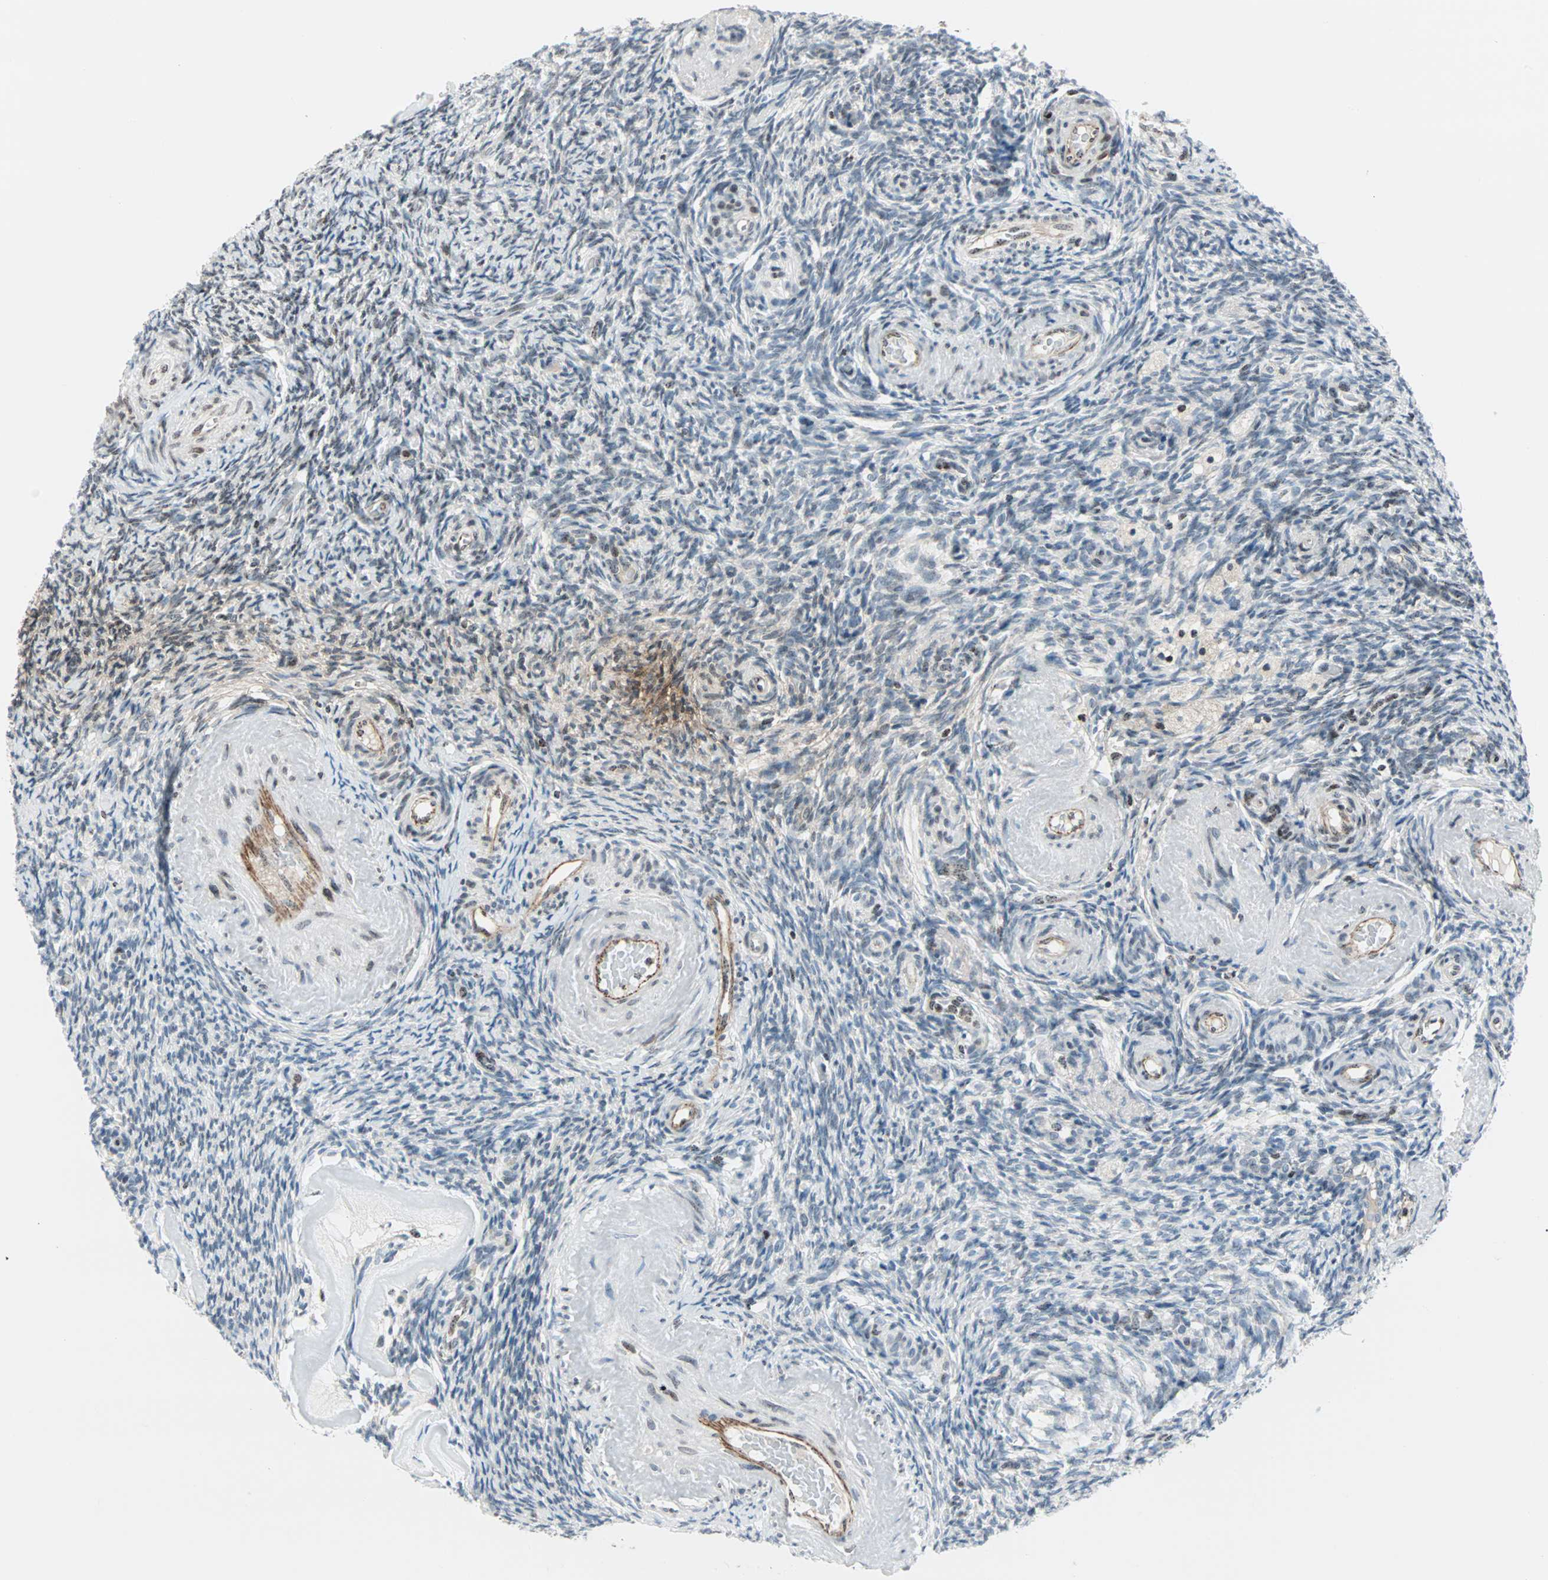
{"staining": {"intensity": "weak", "quantity": "25%-75%", "location": "nuclear"}, "tissue": "ovary", "cell_type": "Follicle cells", "image_type": "normal", "snomed": [{"axis": "morphology", "description": "Normal tissue, NOS"}, {"axis": "topography", "description": "Ovary"}], "caption": "Immunohistochemical staining of unremarkable ovary shows 25%-75% levels of weak nuclear protein positivity in approximately 25%-75% of follicle cells. Nuclei are stained in blue.", "gene": "CENPA", "patient": {"sex": "female", "age": 60}}